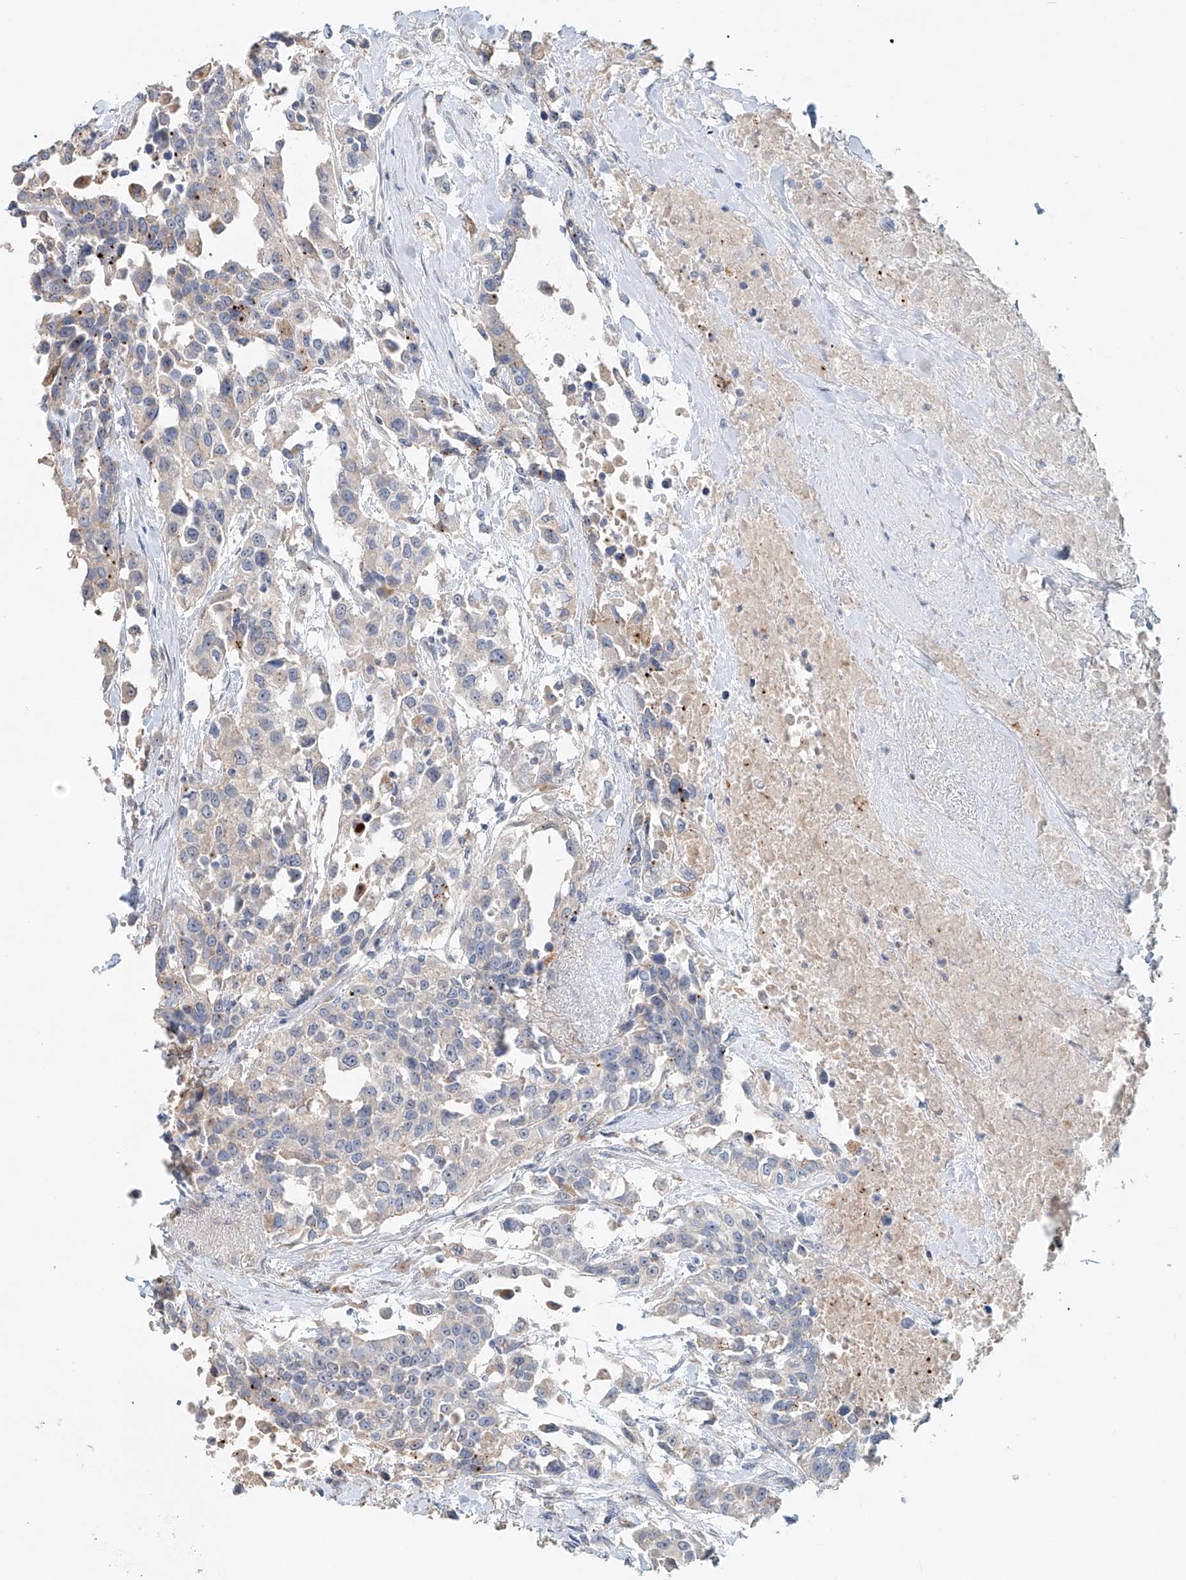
{"staining": {"intensity": "moderate", "quantity": "<25%", "location": "cytoplasmic/membranous"}, "tissue": "urothelial cancer", "cell_type": "Tumor cells", "image_type": "cancer", "snomed": [{"axis": "morphology", "description": "Urothelial carcinoma, High grade"}, {"axis": "topography", "description": "Urinary bladder"}], "caption": "Immunohistochemistry of human urothelial cancer displays low levels of moderate cytoplasmic/membranous expression in about <25% of tumor cells.", "gene": "TRIM47", "patient": {"sex": "female", "age": 80}}